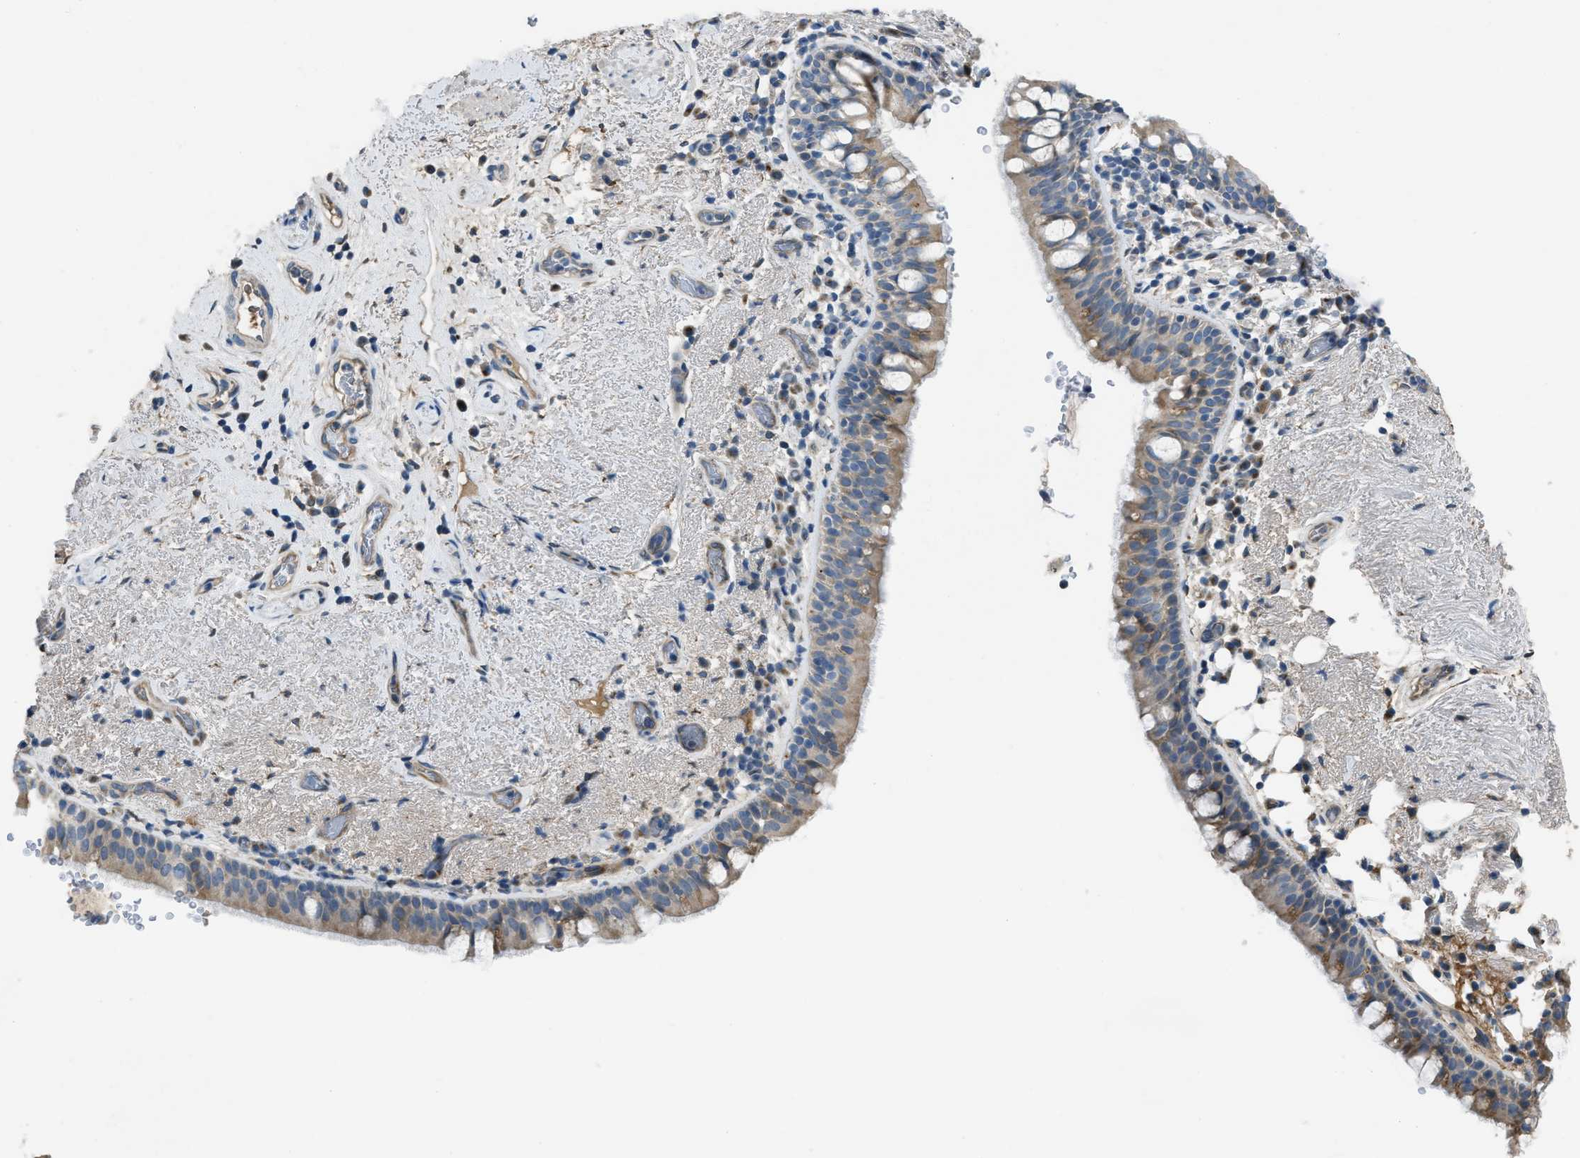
{"staining": {"intensity": "moderate", "quantity": ">75%", "location": "cytoplasmic/membranous"}, "tissue": "bronchus", "cell_type": "Respiratory epithelial cells", "image_type": "normal", "snomed": [{"axis": "morphology", "description": "Normal tissue, NOS"}, {"axis": "morphology", "description": "Inflammation, NOS"}, {"axis": "topography", "description": "Cartilage tissue"}, {"axis": "topography", "description": "Bronchus"}], "caption": "IHC (DAB) staining of normal human bronchus demonstrates moderate cytoplasmic/membranous protein positivity in about >75% of respiratory epithelial cells.", "gene": "GGCX", "patient": {"sex": "male", "age": 77}}